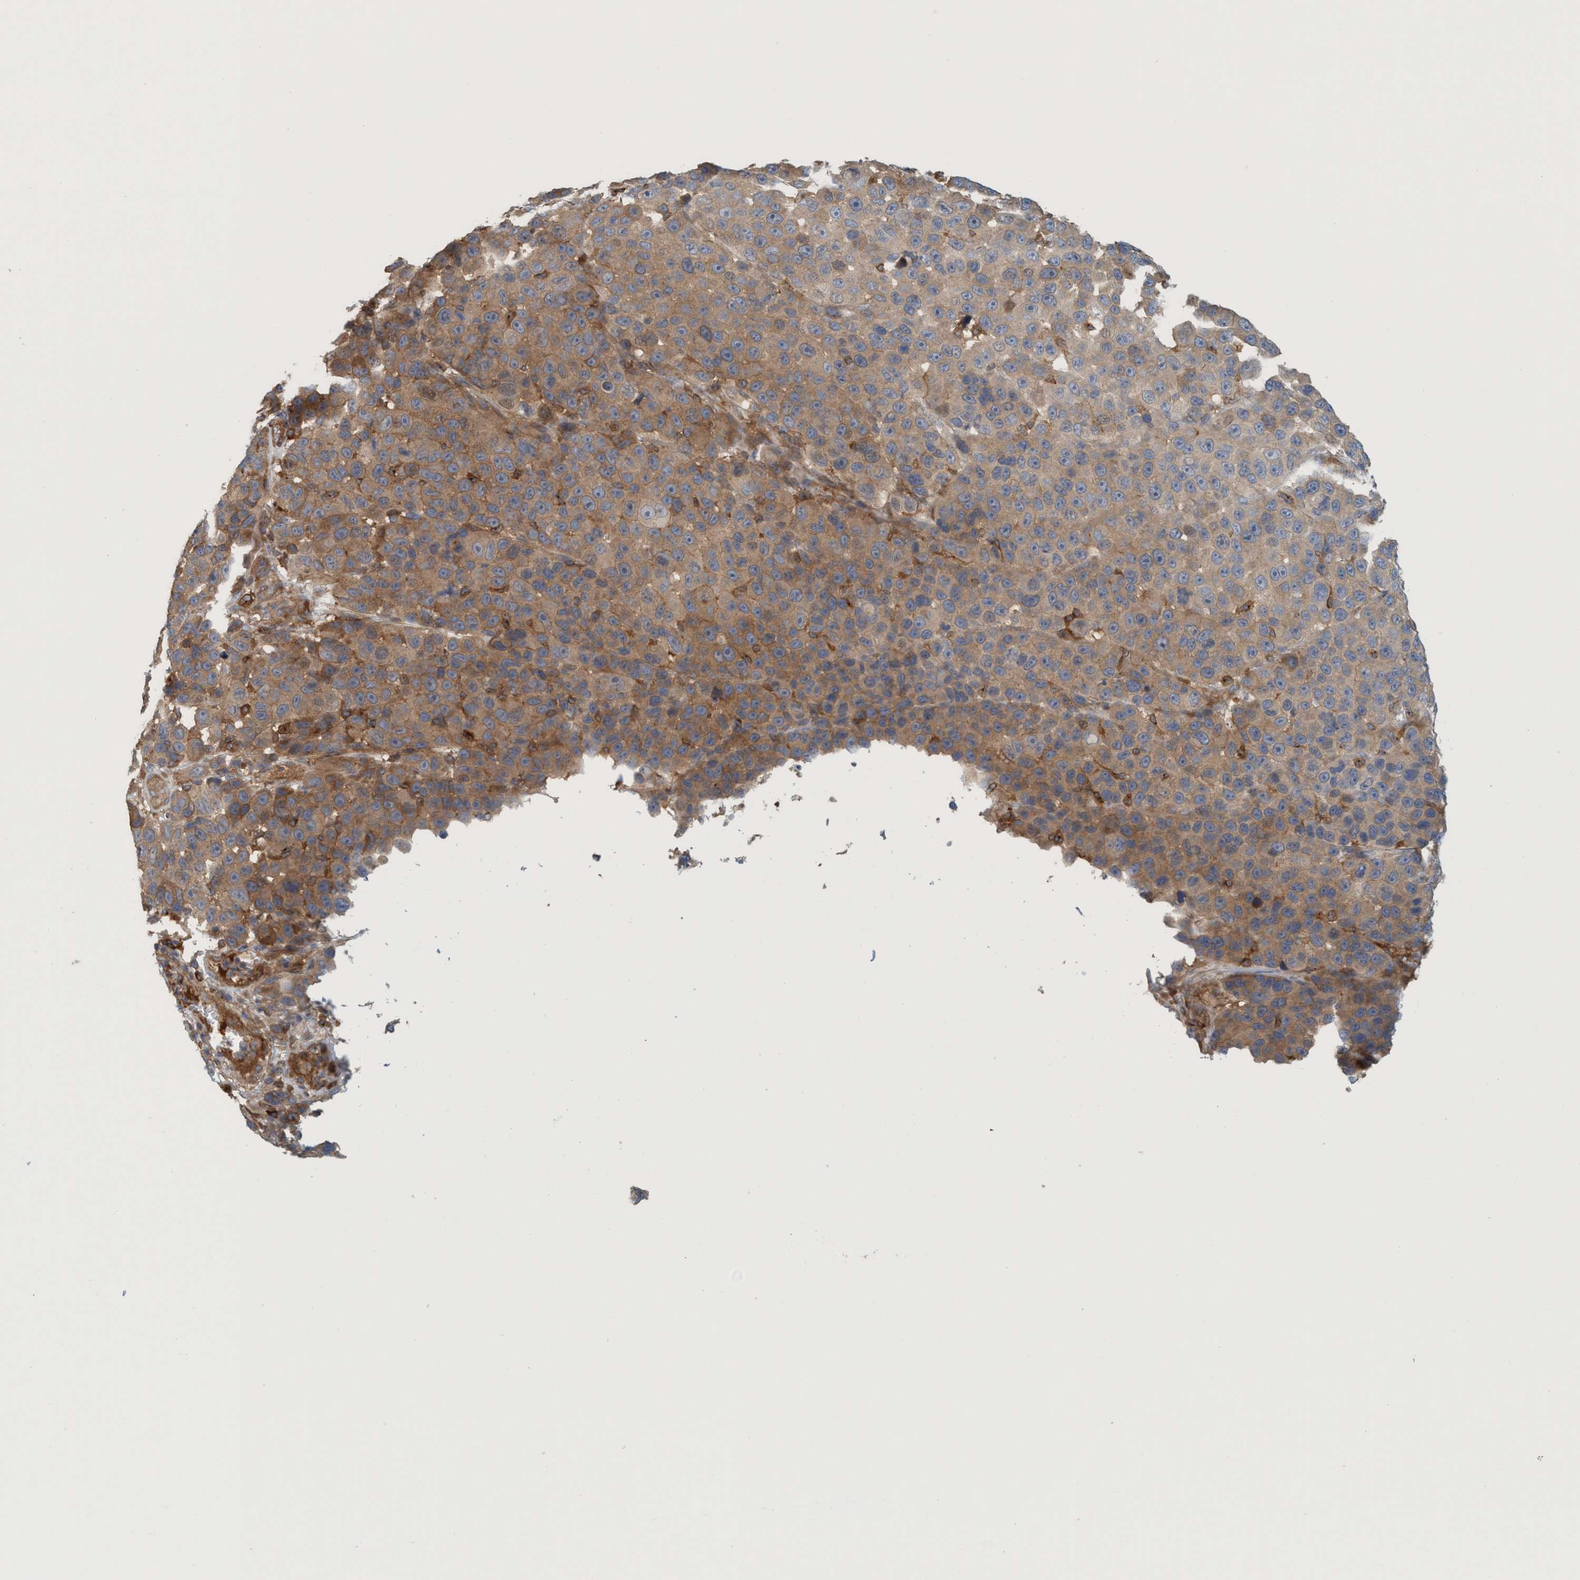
{"staining": {"intensity": "moderate", "quantity": "25%-75%", "location": "cytoplasmic/membranous"}, "tissue": "melanoma", "cell_type": "Tumor cells", "image_type": "cancer", "snomed": [{"axis": "morphology", "description": "Malignant melanoma, NOS"}, {"axis": "topography", "description": "Skin"}], "caption": "Malignant melanoma stained for a protein reveals moderate cytoplasmic/membranous positivity in tumor cells.", "gene": "SPECC1", "patient": {"sex": "male", "age": 53}}